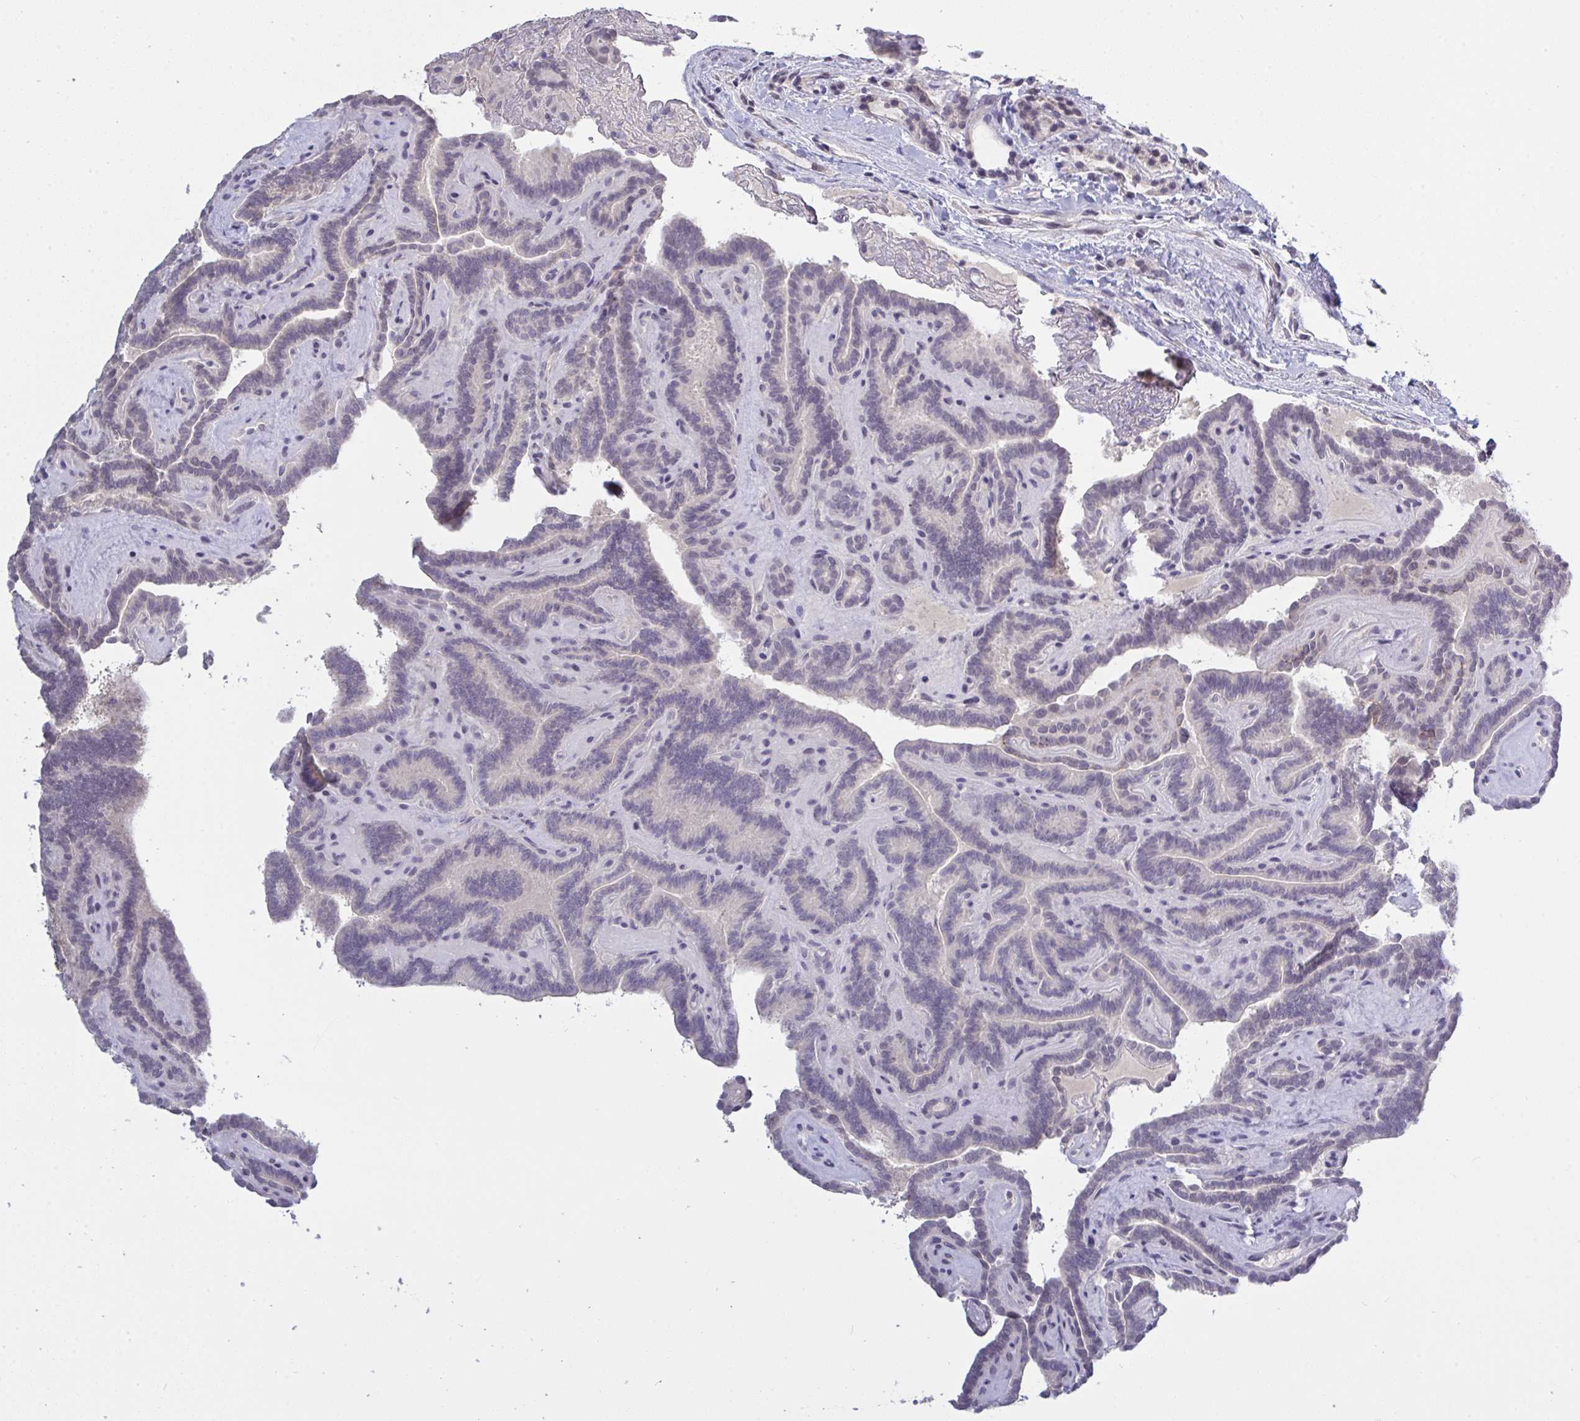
{"staining": {"intensity": "negative", "quantity": "none", "location": "none"}, "tissue": "thyroid cancer", "cell_type": "Tumor cells", "image_type": "cancer", "snomed": [{"axis": "morphology", "description": "Papillary adenocarcinoma, NOS"}, {"axis": "topography", "description": "Thyroid gland"}], "caption": "DAB immunohistochemical staining of papillary adenocarcinoma (thyroid) demonstrates no significant staining in tumor cells.", "gene": "ZNF784", "patient": {"sex": "female", "age": 21}}